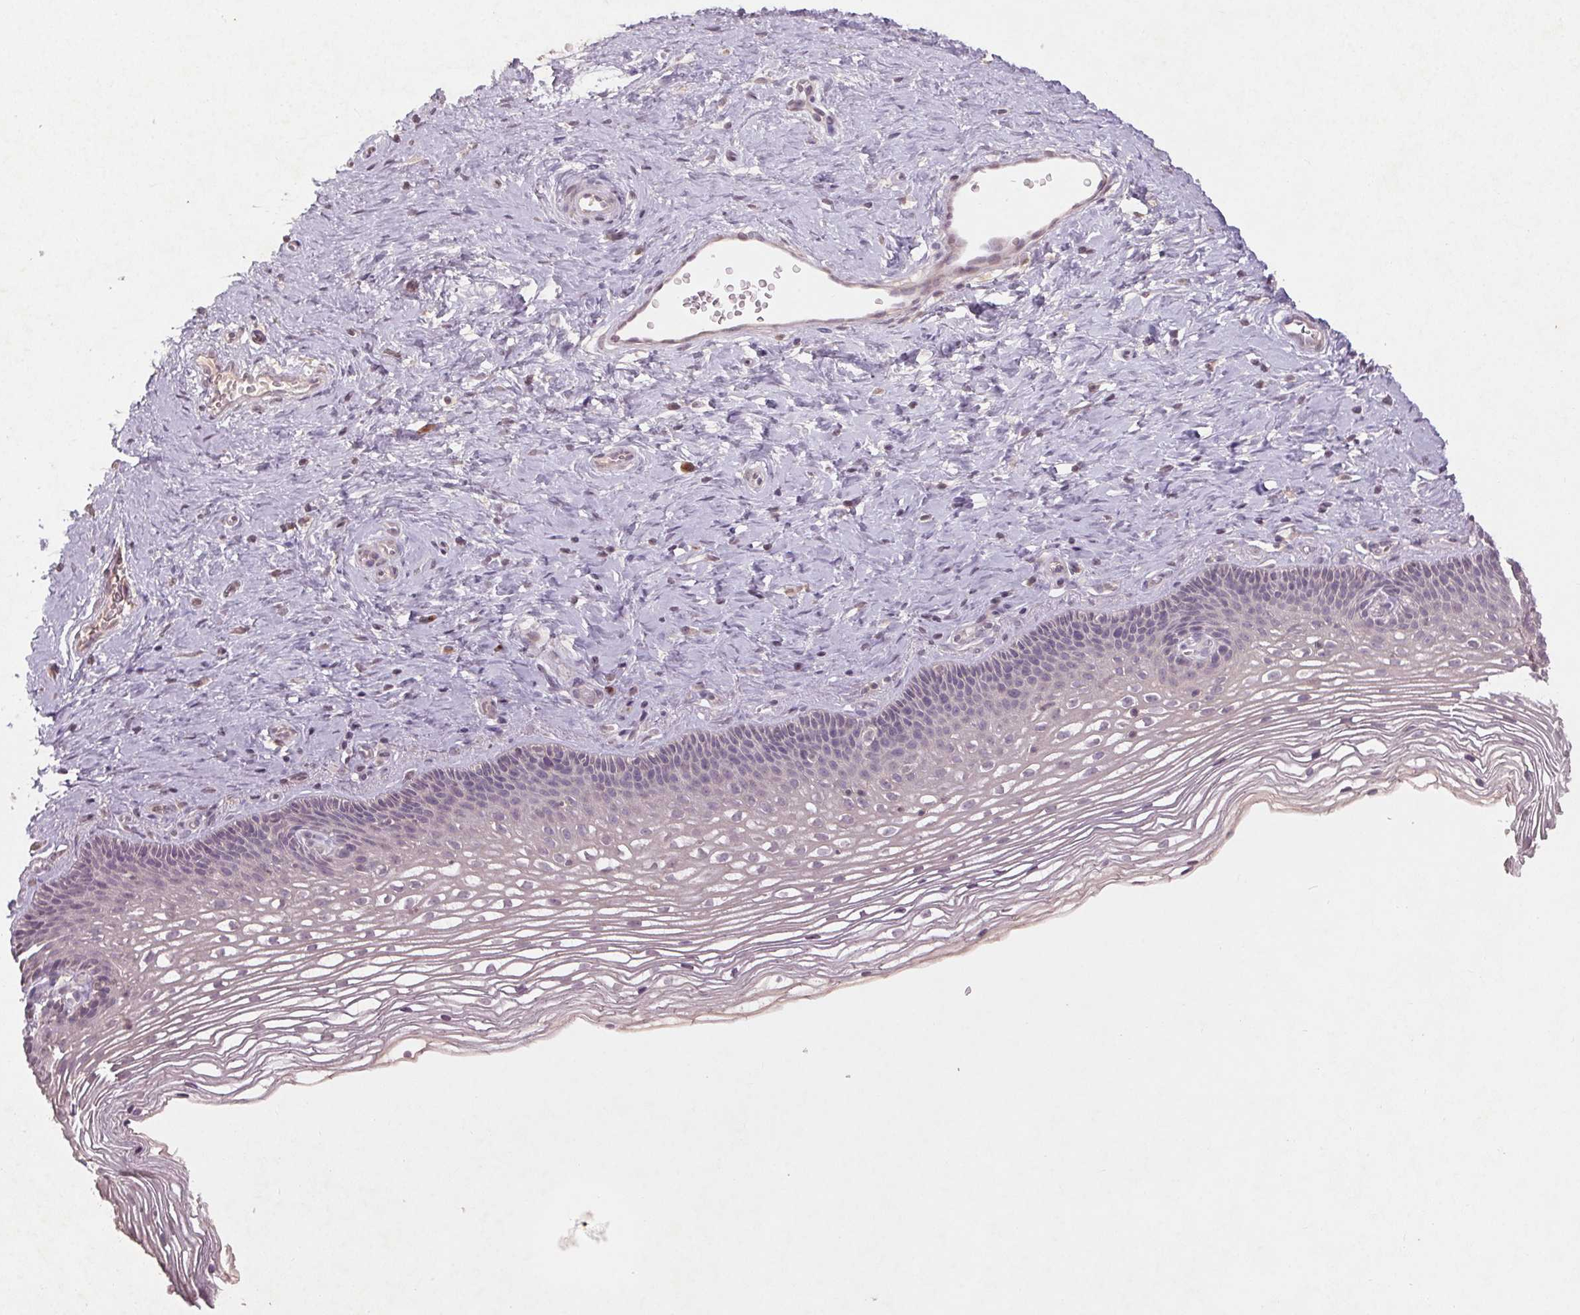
{"staining": {"intensity": "negative", "quantity": "none", "location": "none"}, "tissue": "cervix", "cell_type": "Glandular cells", "image_type": "normal", "snomed": [{"axis": "morphology", "description": "Normal tissue, NOS"}, {"axis": "topography", "description": "Cervix"}], "caption": "Protein analysis of benign cervix displays no significant positivity in glandular cells. The staining was performed using DAB to visualize the protein expression in brown, while the nuclei were stained in blue with hematoxylin (Magnification: 20x).", "gene": "ENSG00000255641", "patient": {"sex": "female", "age": 34}}